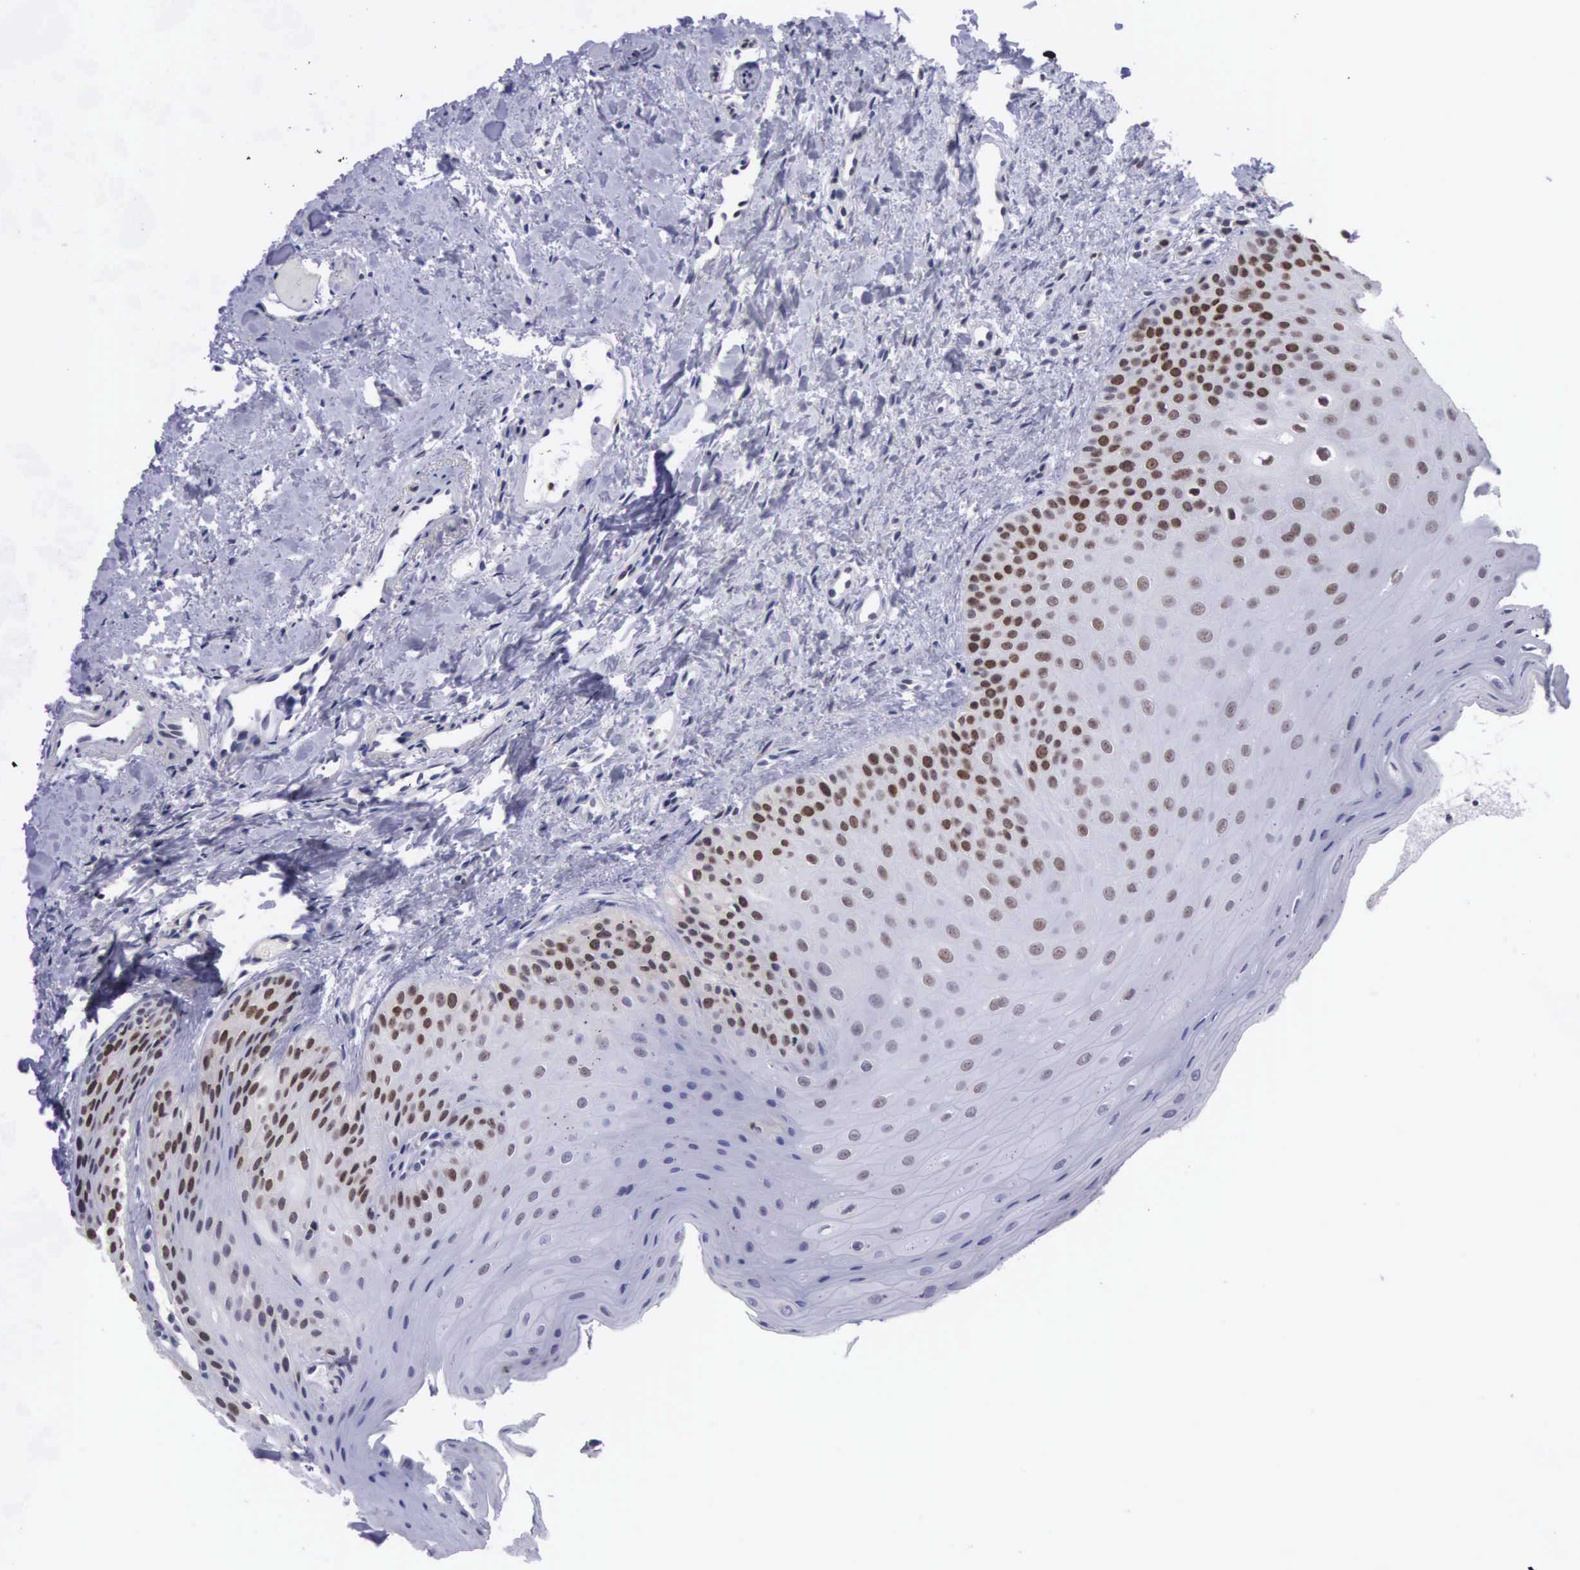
{"staining": {"intensity": "moderate", "quantity": "25%-75%", "location": "nuclear"}, "tissue": "oral mucosa", "cell_type": "Squamous epithelial cells", "image_type": "normal", "snomed": [{"axis": "morphology", "description": "Normal tissue, NOS"}, {"axis": "topography", "description": "Oral tissue"}], "caption": "Protein staining of normal oral mucosa exhibits moderate nuclear positivity in about 25%-75% of squamous epithelial cells.", "gene": "VRK1", "patient": {"sex": "female", "age": 23}}